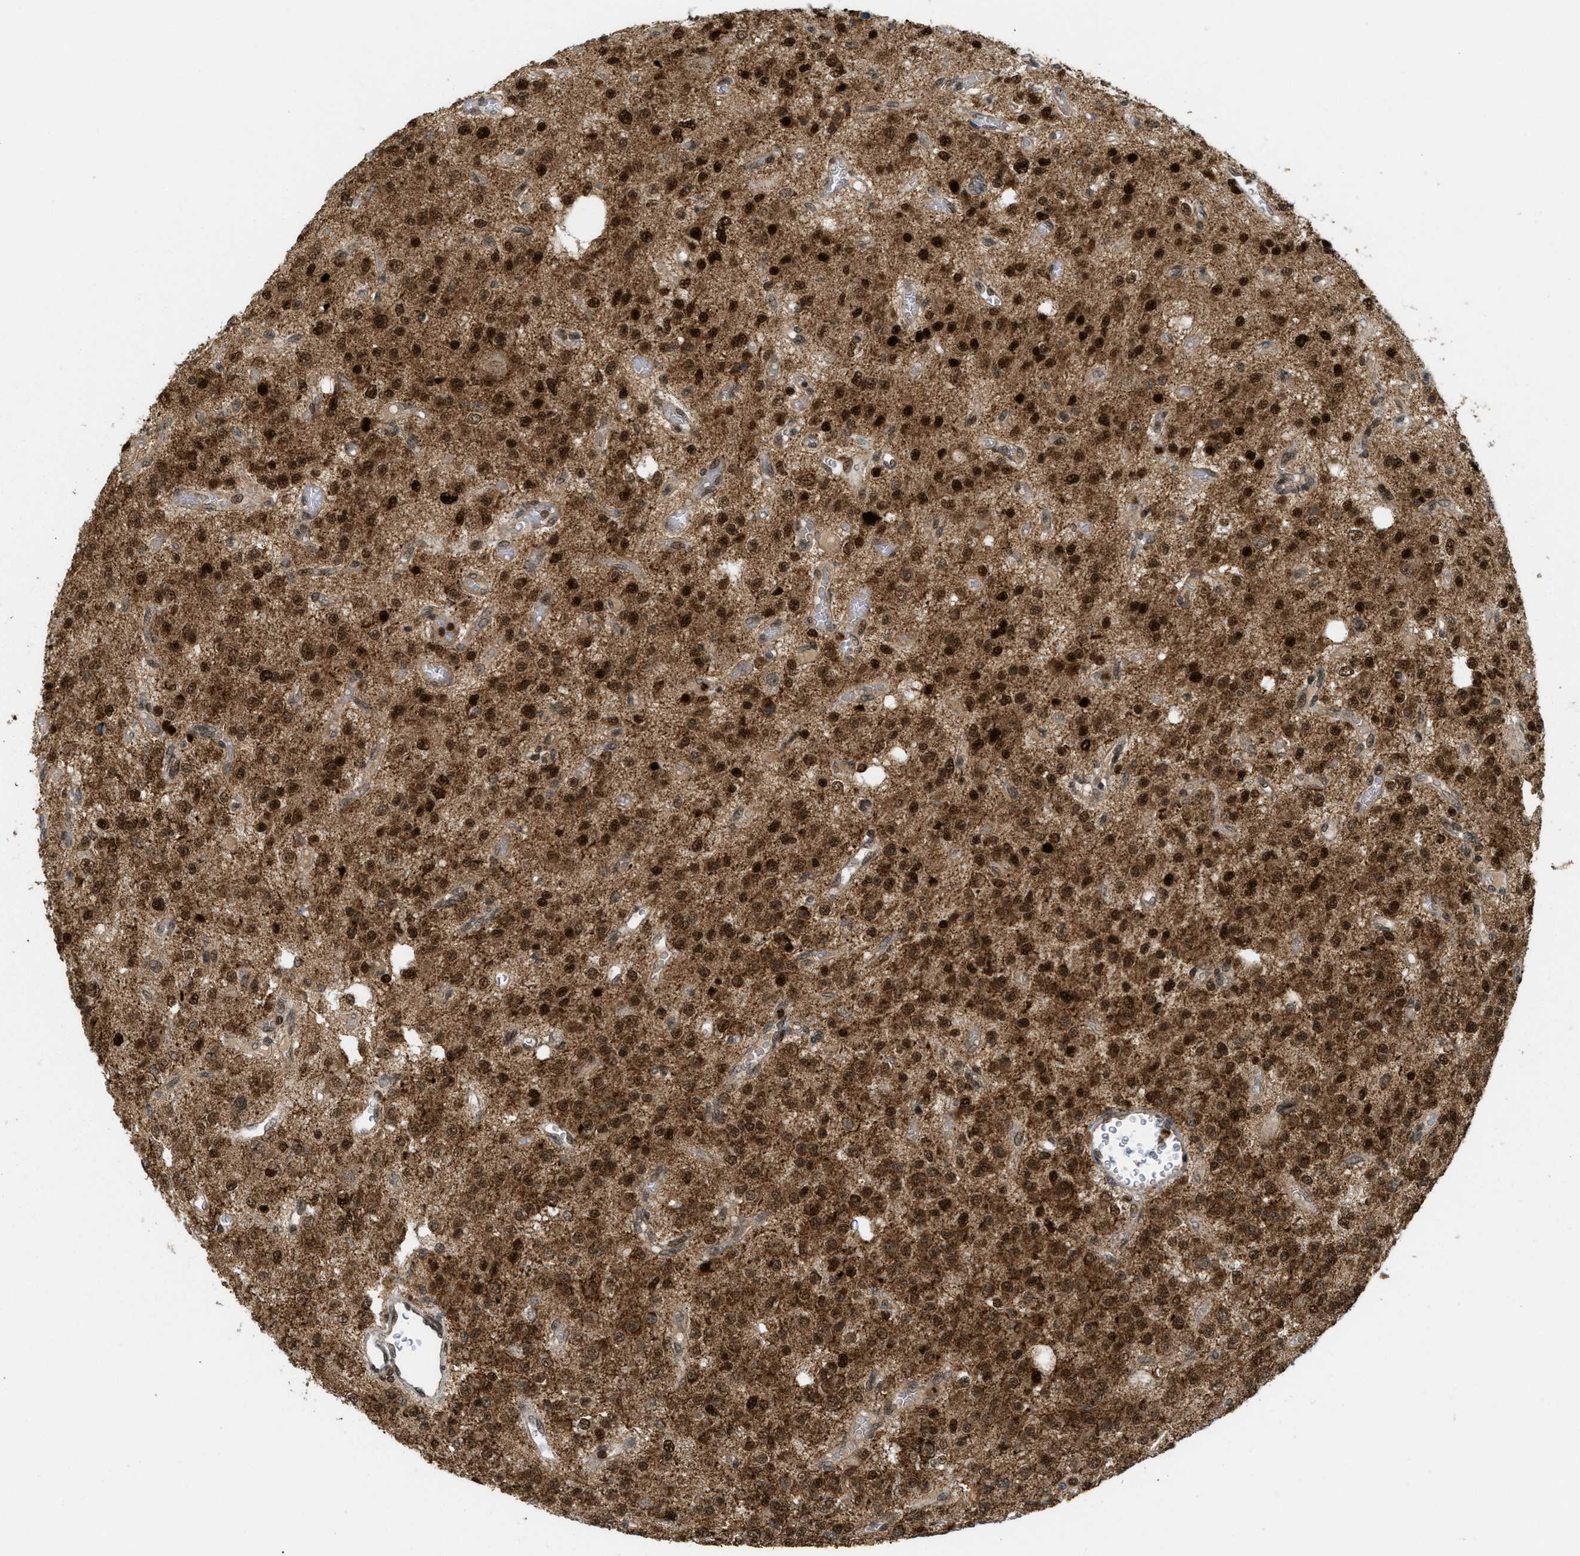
{"staining": {"intensity": "strong", "quantity": ">75%", "location": "cytoplasmic/membranous,nuclear"}, "tissue": "glioma", "cell_type": "Tumor cells", "image_type": "cancer", "snomed": [{"axis": "morphology", "description": "Glioma, malignant, Low grade"}, {"axis": "topography", "description": "Brain"}], "caption": "Glioma stained with immunohistochemistry (IHC) exhibits strong cytoplasmic/membranous and nuclear positivity in about >75% of tumor cells.", "gene": "TLK1", "patient": {"sex": "male", "age": 38}}